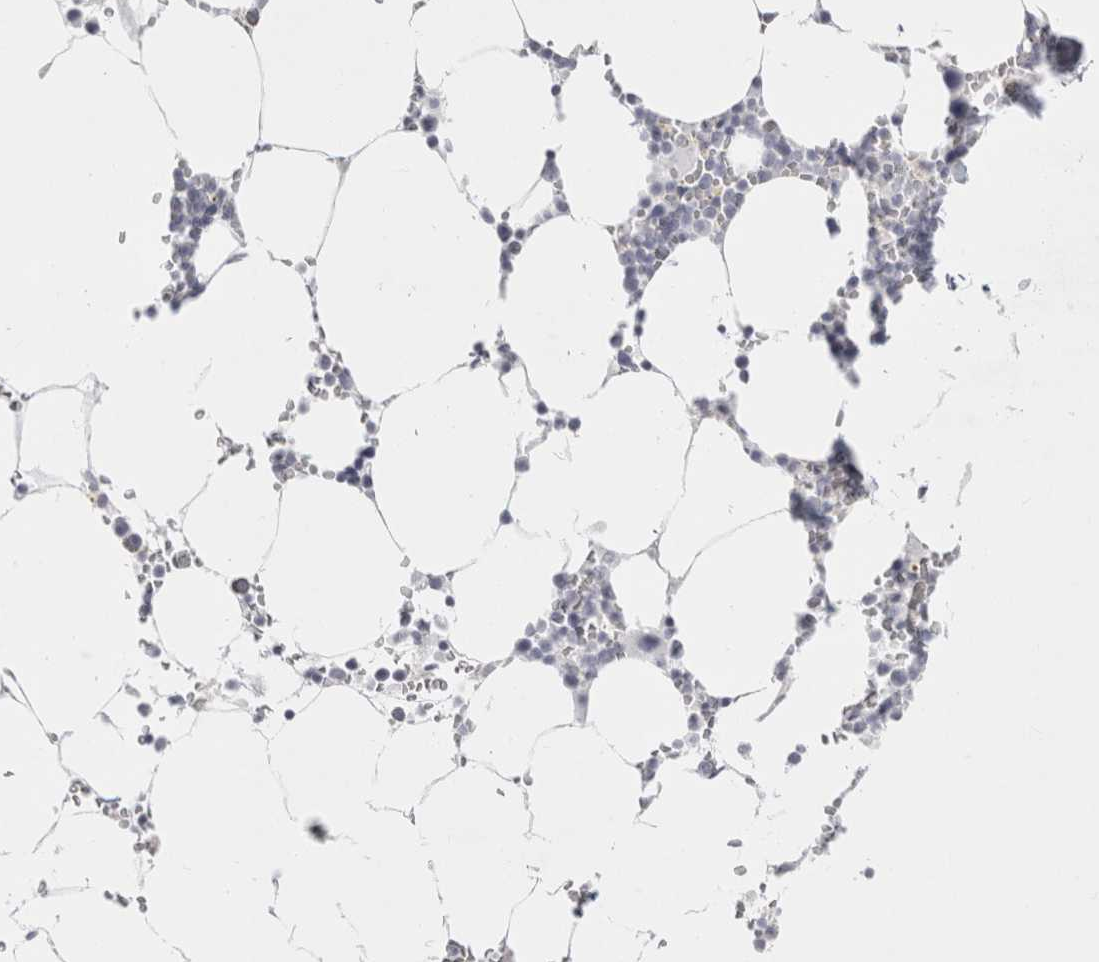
{"staining": {"intensity": "negative", "quantity": "none", "location": "none"}, "tissue": "bone marrow", "cell_type": "Hematopoietic cells", "image_type": "normal", "snomed": [{"axis": "morphology", "description": "Normal tissue, NOS"}, {"axis": "topography", "description": "Bone marrow"}], "caption": "Image shows no protein positivity in hematopoietic cells of normal bone marrow. The staining is performed using DAB (3,3'-diaminobenzidine) brown chromogen with nuclei counter-stained in using hematoxylin.", "gene": "GARIN1A", "patient": {"sex": "male", "age": 70}}